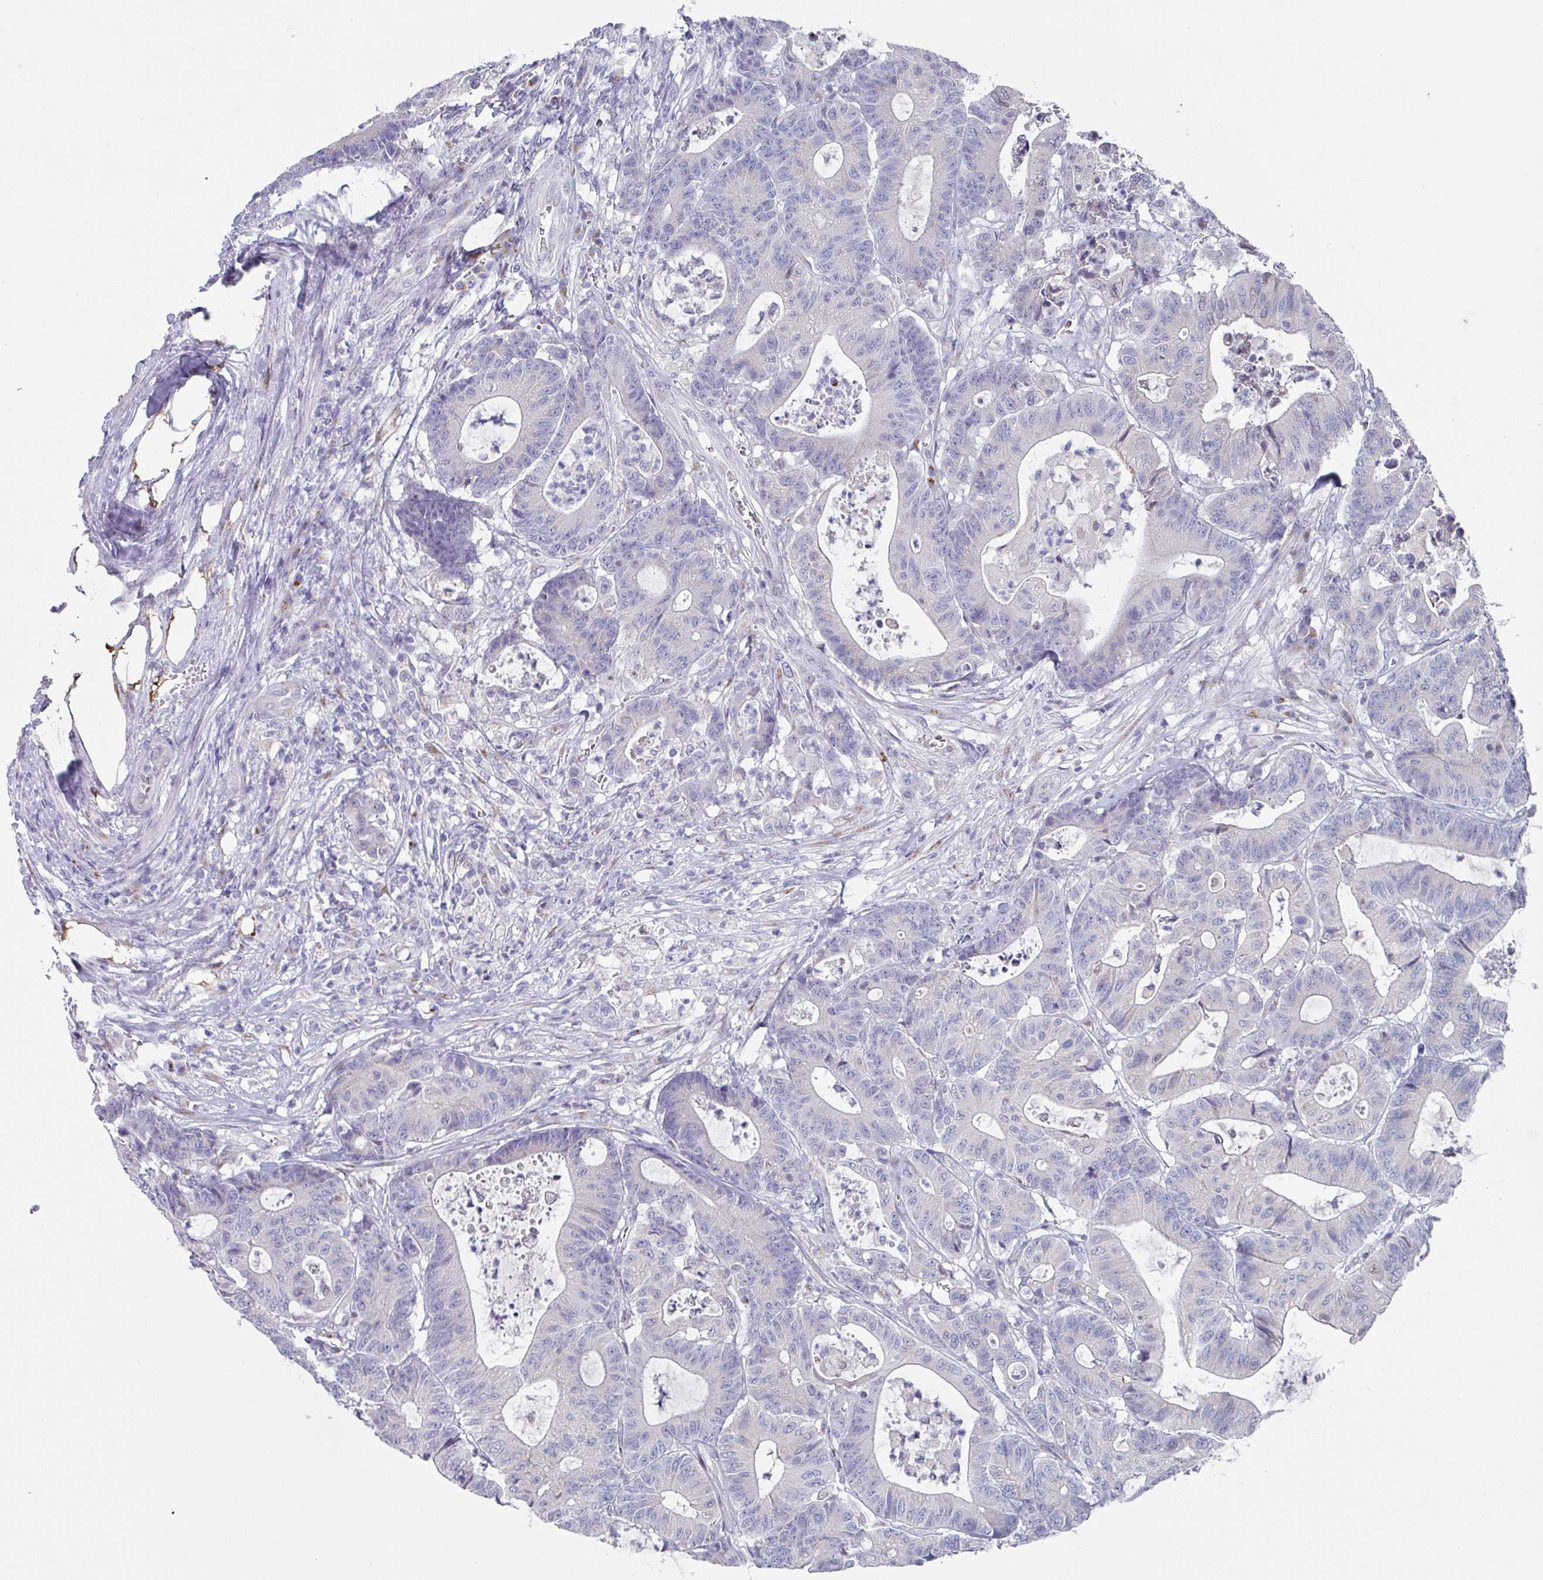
{"staining": {"intensity": "negative", "quantity": "none", "location": "none"}, "tissue": "colorectal cancer", "cell_type": "Tumor cells", "image_type": "cancer", "snomed": [{"axis": "morphology", "description": "Adenocarcinoma, NOS"}, {"axis": "topography", "description": "Colon"}], "caption": "Immunohistochemical staining of human colorectal adenocarcinoma exhibits no significant positivity in tumor cells.", "gene": "VKORC1L1", "patient": {"sex": "female", "age": 84}}